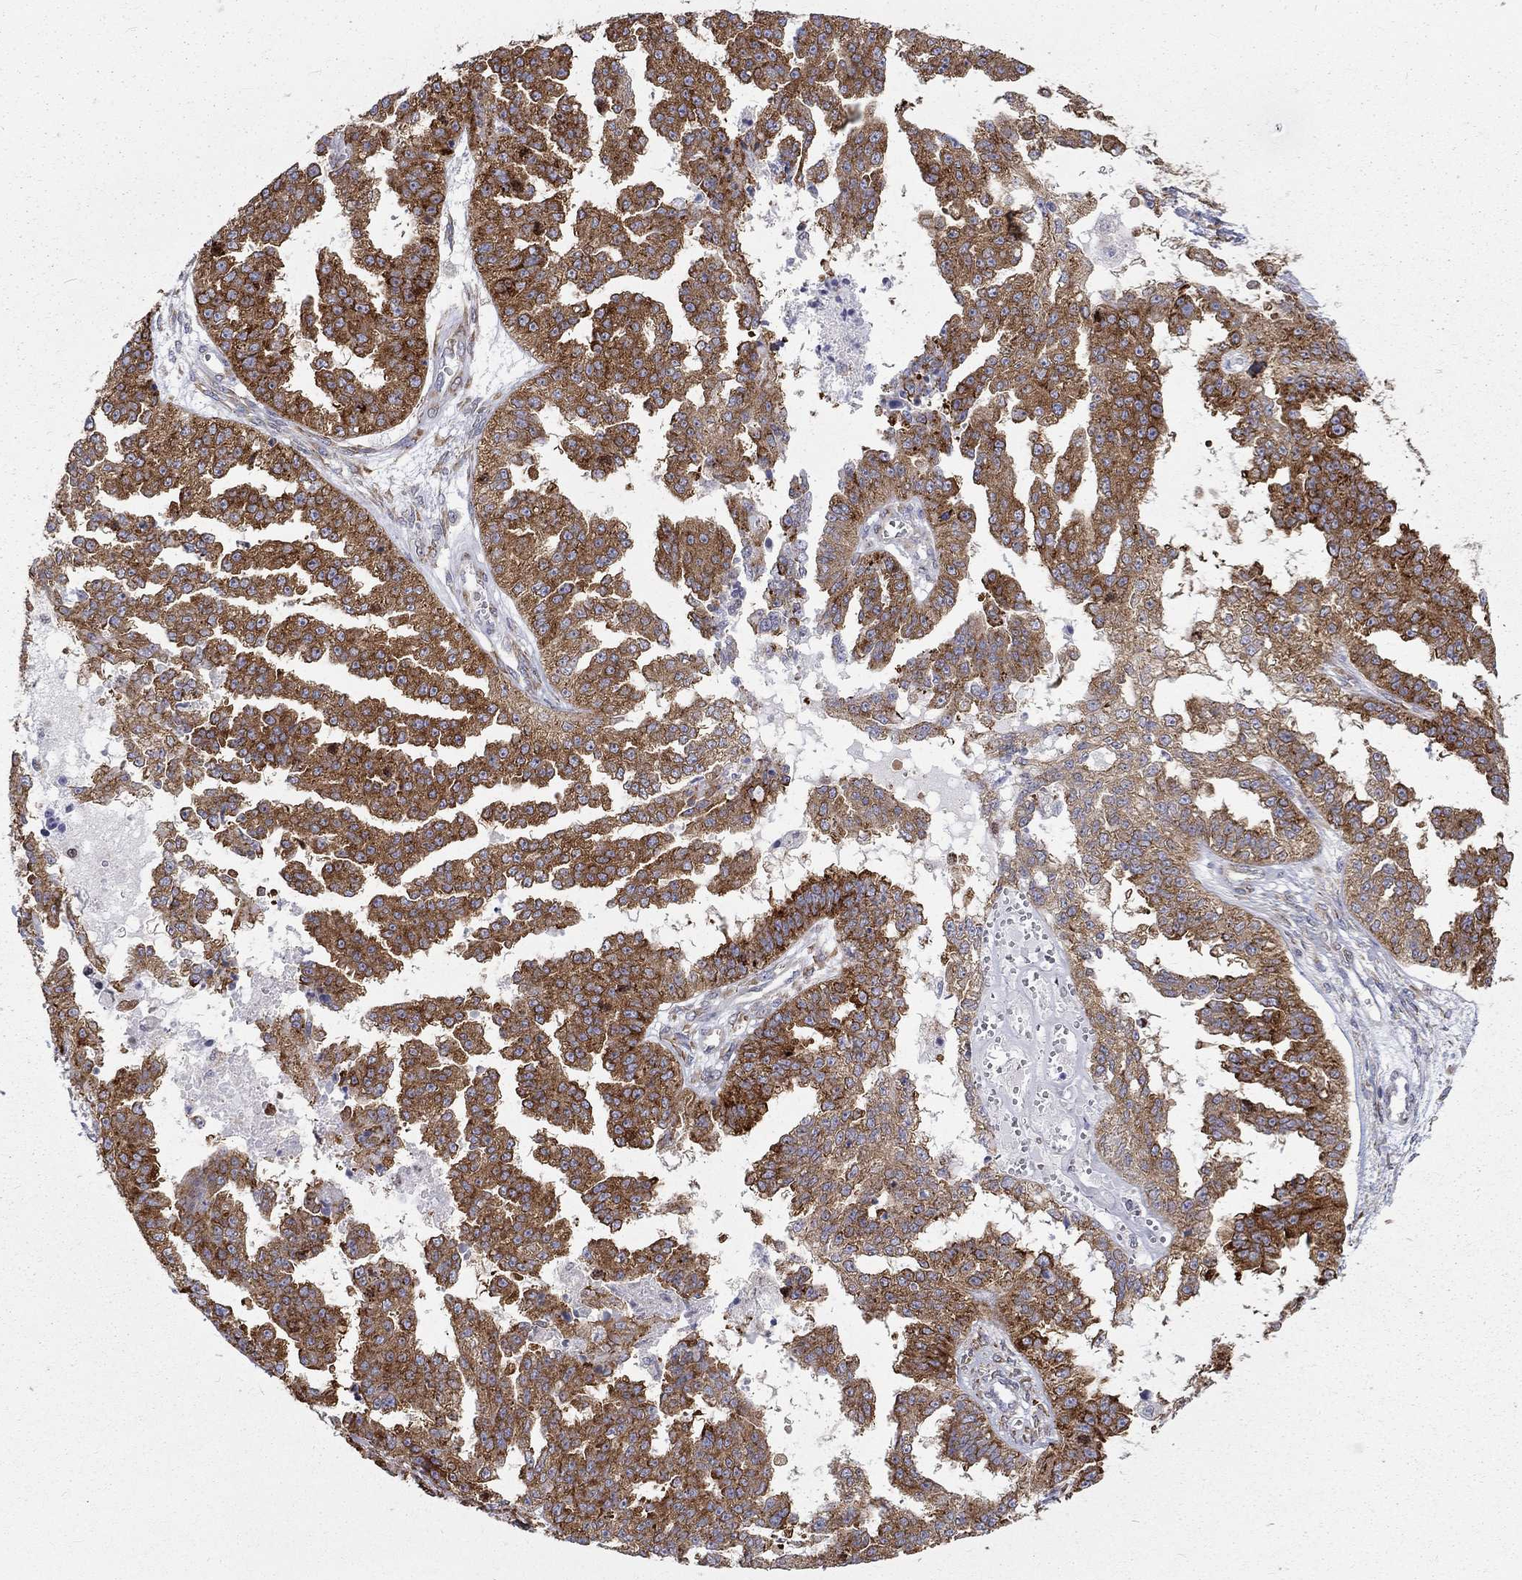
{"staining": {"intensity": "strong", "quantity": ">75%", "location": "cytoplasmic/membranous"}, "tissue": "ovarian cancer", "cell_type": "Tumor cells", "image_type": "cancer", "snomed": [{"axis": "morphology", "description": "Cystadenocarcinoma, serous, NOS"}, {"axis": "topography", "description": "Ovary"}], "caption": "Immunohistochemistry (IHC) (DAB) staining of human ovarian serous cystadenocarcinoma demonstrates strong cytoplasmic/membranous protein positivity in approximately >75% of tumor cells.", "gene": "PABPC4", "patient": {"sex": "female", "age": 58}}